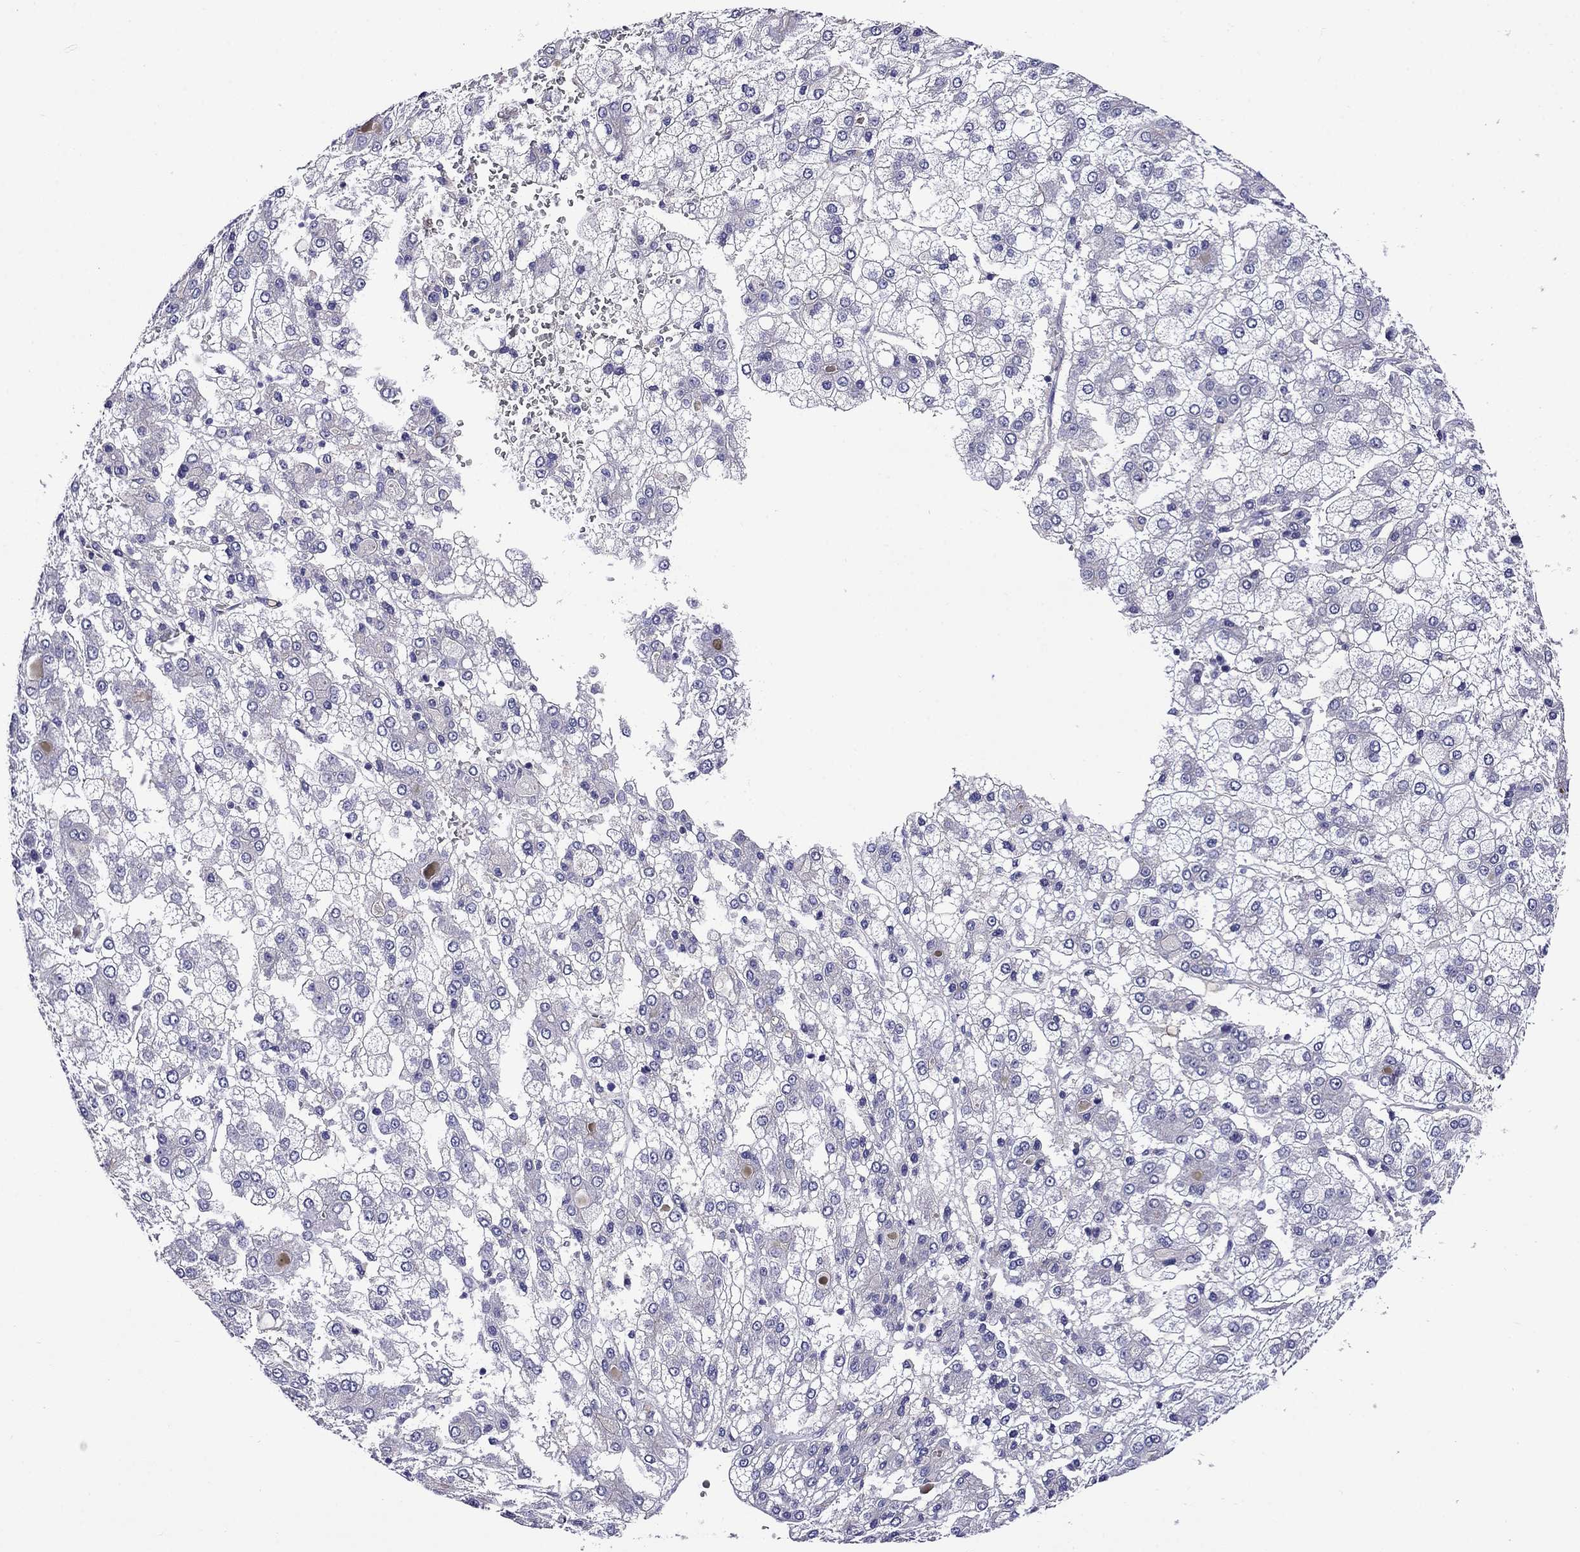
{"staining": {"intensity": "negative", "quantity": "none", "location": "none"}, "tissue": "liver cancer", "cell_type": "Tumor cells", "image_type": "cancer", "snomed": [{"axis": "morphology", "description": "Carcinoma, Hepatocellular, NOS"}, {"axis": "topography", "description": "Liver"}], "caption": "Liver cancer (hepatocellular carcinoma) was stained to show a protein in brown. There is no significant expression in tumor cells.", "gene": "SCG2", "patient": {"sex": "male", "age": 73}}